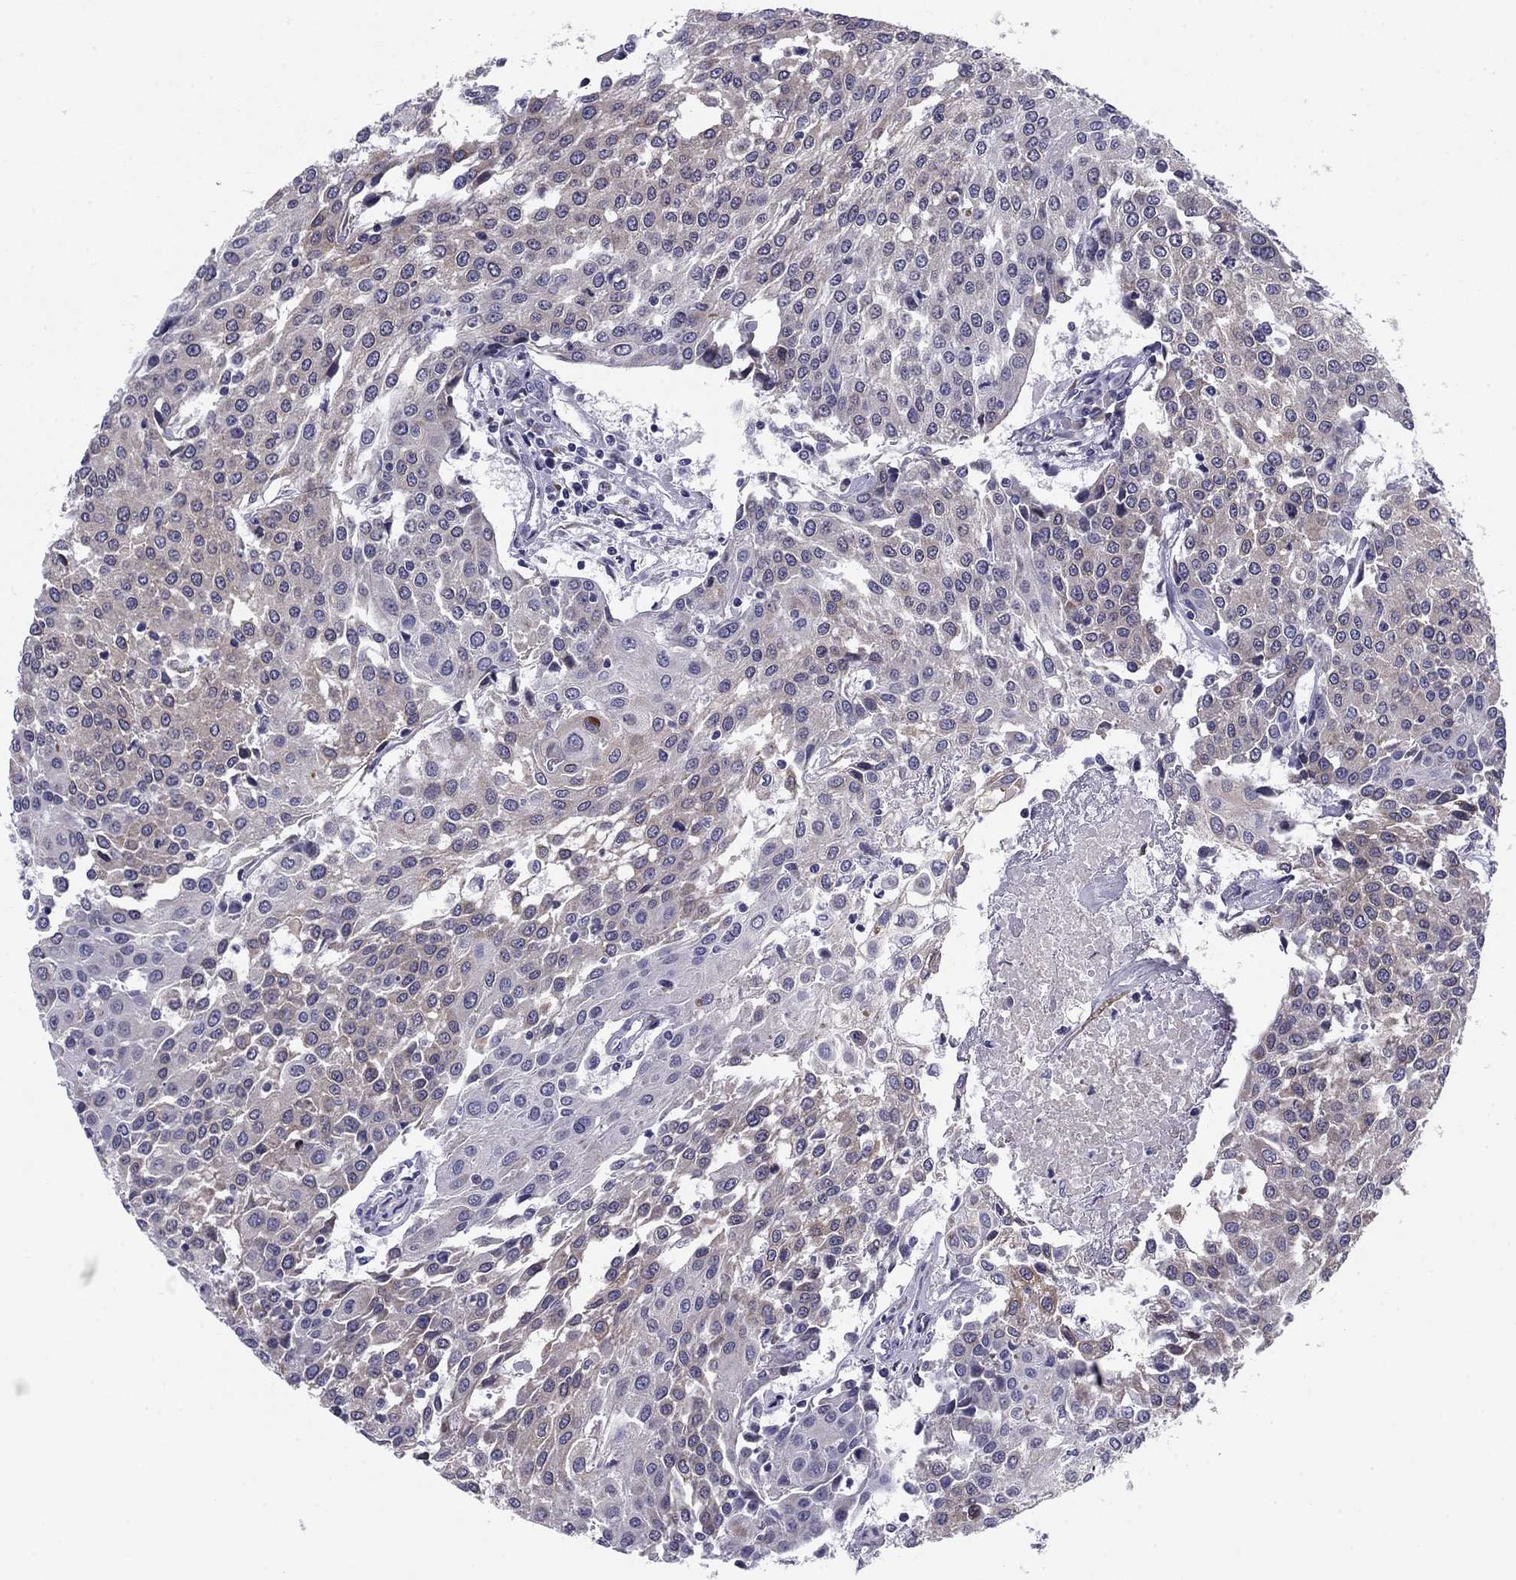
{"staining": {"intensity": "weak", "quantity": "<25%", "location": "cytoplasmic/membranous"}, "tissue": "urothelial cancer", "cell_type": "Tumor cells", "image_type": "cancer", "snomed": [{"axis": "morphology", "description": "Urothelial carcinoma, High grade"}, {"axis": "topography", "description": "Urinary bladder"}], "caption": "High-grade urothelial carcinoma was stained to show a protein in brown. There is no significant staining in tumor cells. (Stains: DAB (3,3'-diaminobenzidine) IHC with hematoxylin counter stain, Microscopy: brightfield microscopy at high magnification).", "gene": "TMED3", "patient": {"sex": "female", "age": 85}}